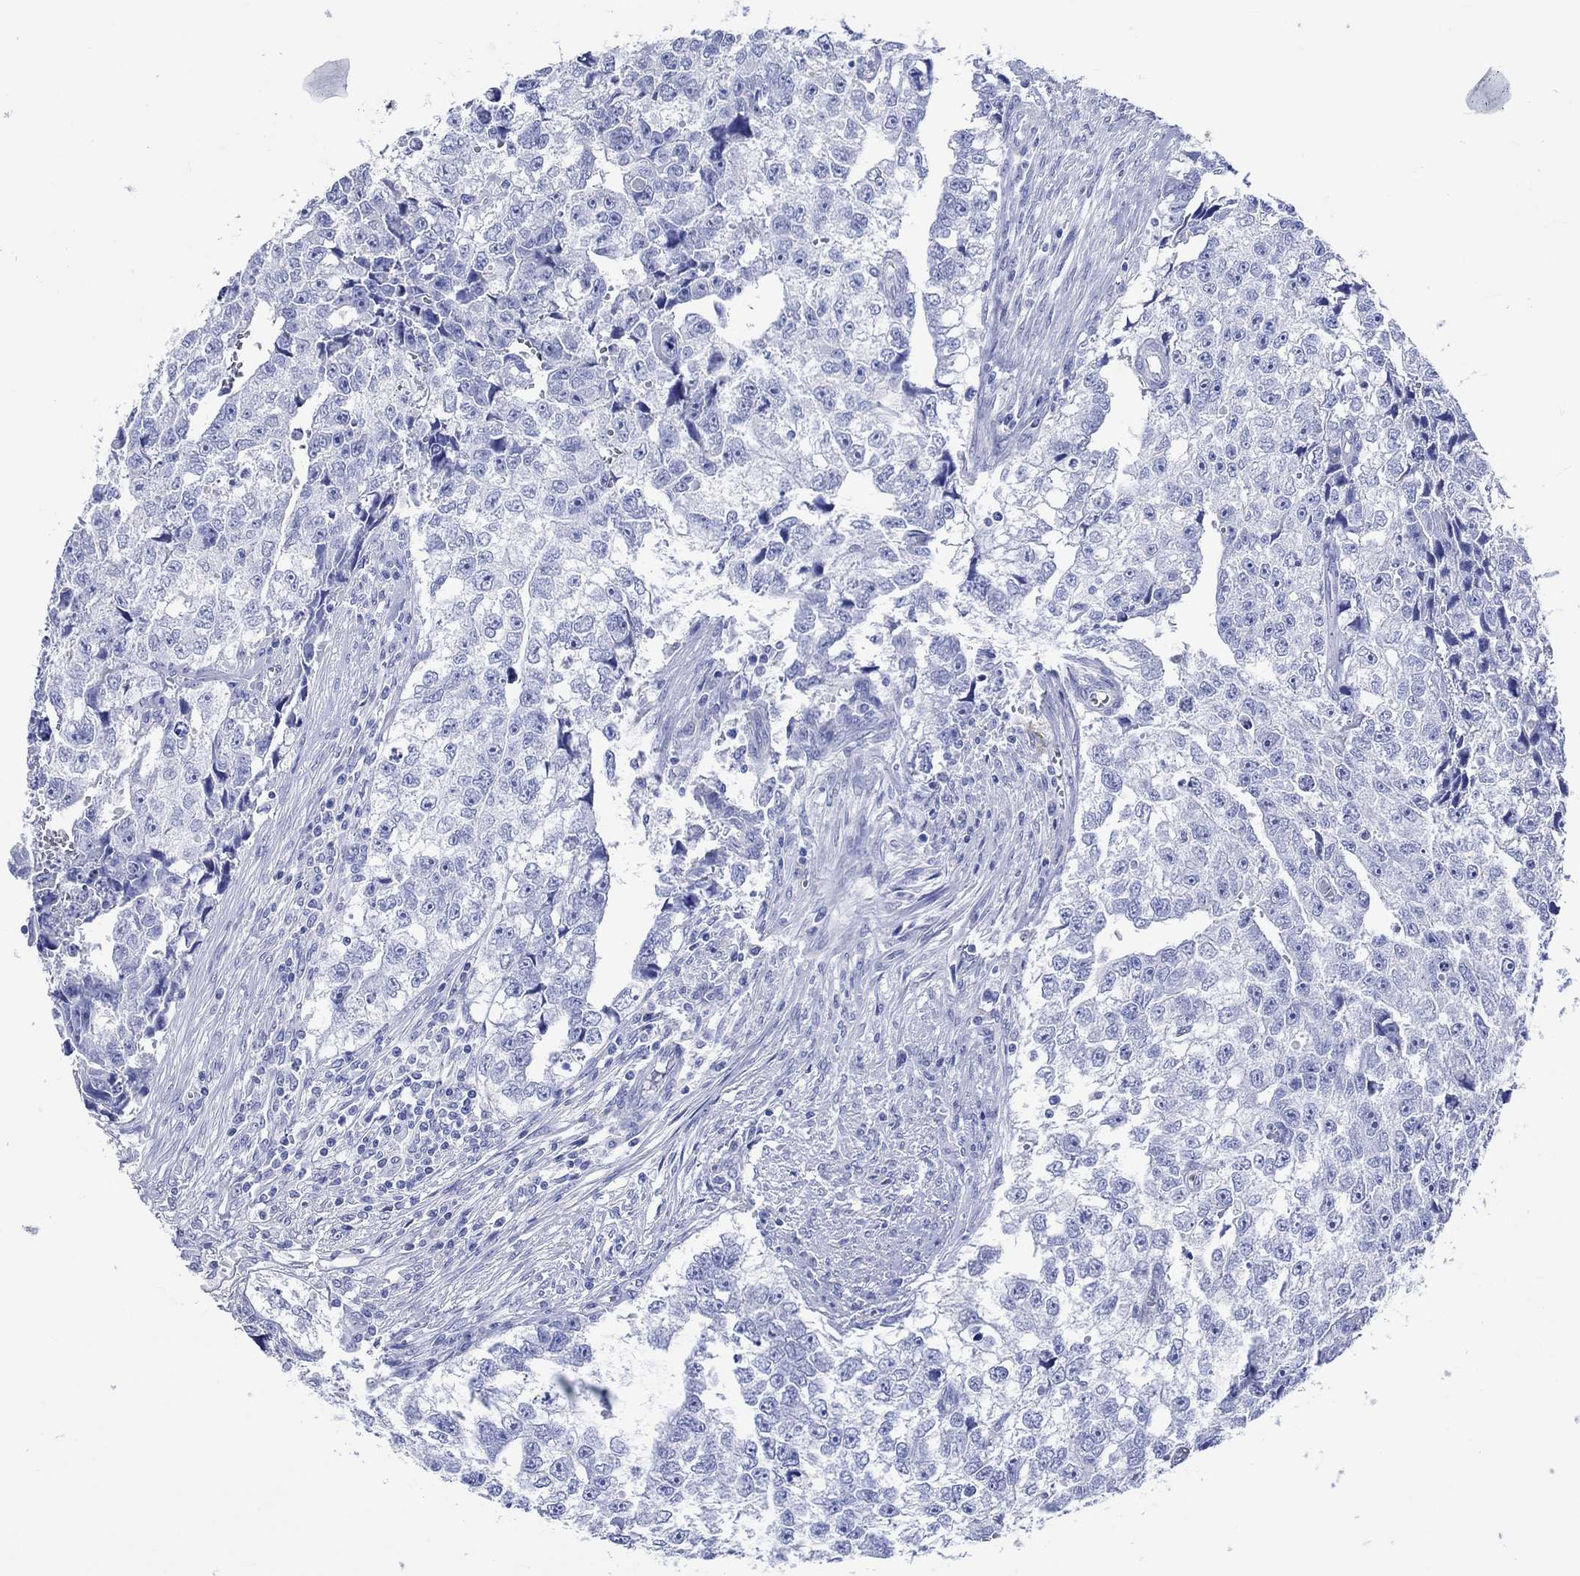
{"staining": {"intensity": "negative", "quantity": "none", "location": "none"}, "tissue": "testis cancer", "cell_type": "Tumor cells", "image_type": "cancer", "snomed": [{"axis": "morphology", "description": "Carcinoma, Embryonal, NOS"}, {"axis": "morphology", "description": "Teratoma, malignant, NOS"}, {"axis": "topography", "description": "Testis"}], "caption": "IHC of testis cancer (embryonal carcinoma) demonstrates no expression in tumor cells.", "gene": "KLHL33", "patient": {"sex": "male", "age": 44}}